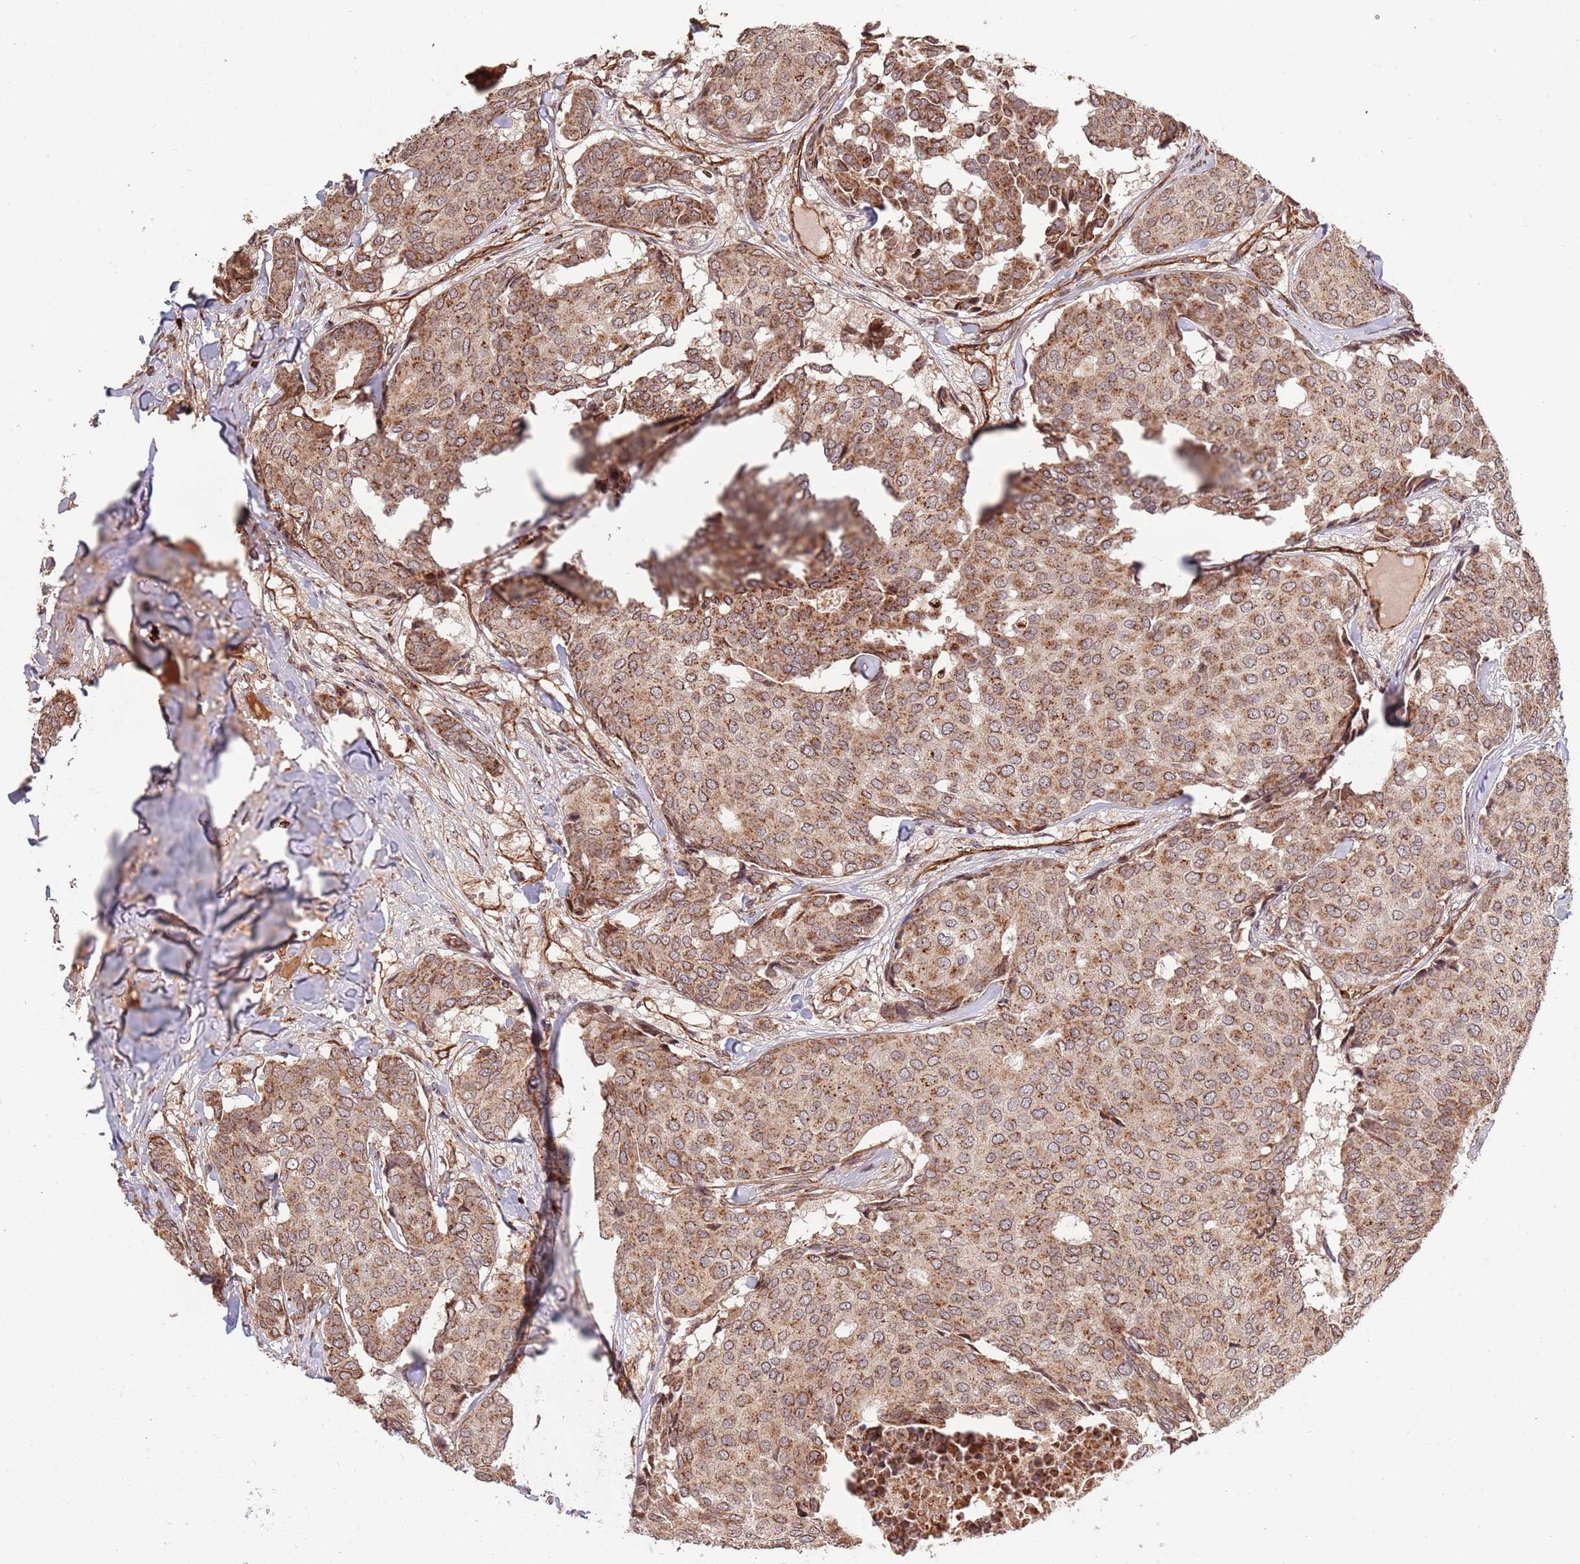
{"staining": {"intensity": "moderate", "quantity": ">75%", "location": "cytoplasmic/membranous"}, "tissue": "breast cancer", "cell_type": "Tumor cells", "image_type": "cancer", "snomed": [{"axis": "morphology", "description": "Duct carcinoma"}, {"axis": "topography", "description": "Breast"}], "caption": "An immunohistochemistry (IHC) photomicrograph of neoplastic tissue is shown. Protein staining in brown shows moderate cytoplasmic/membranous positivity in breast cancer (infiltrating ductal carcinoma) within tumor cells.", "gene": "DCHS1", "patient": {"sex": "female", "age": 75}}